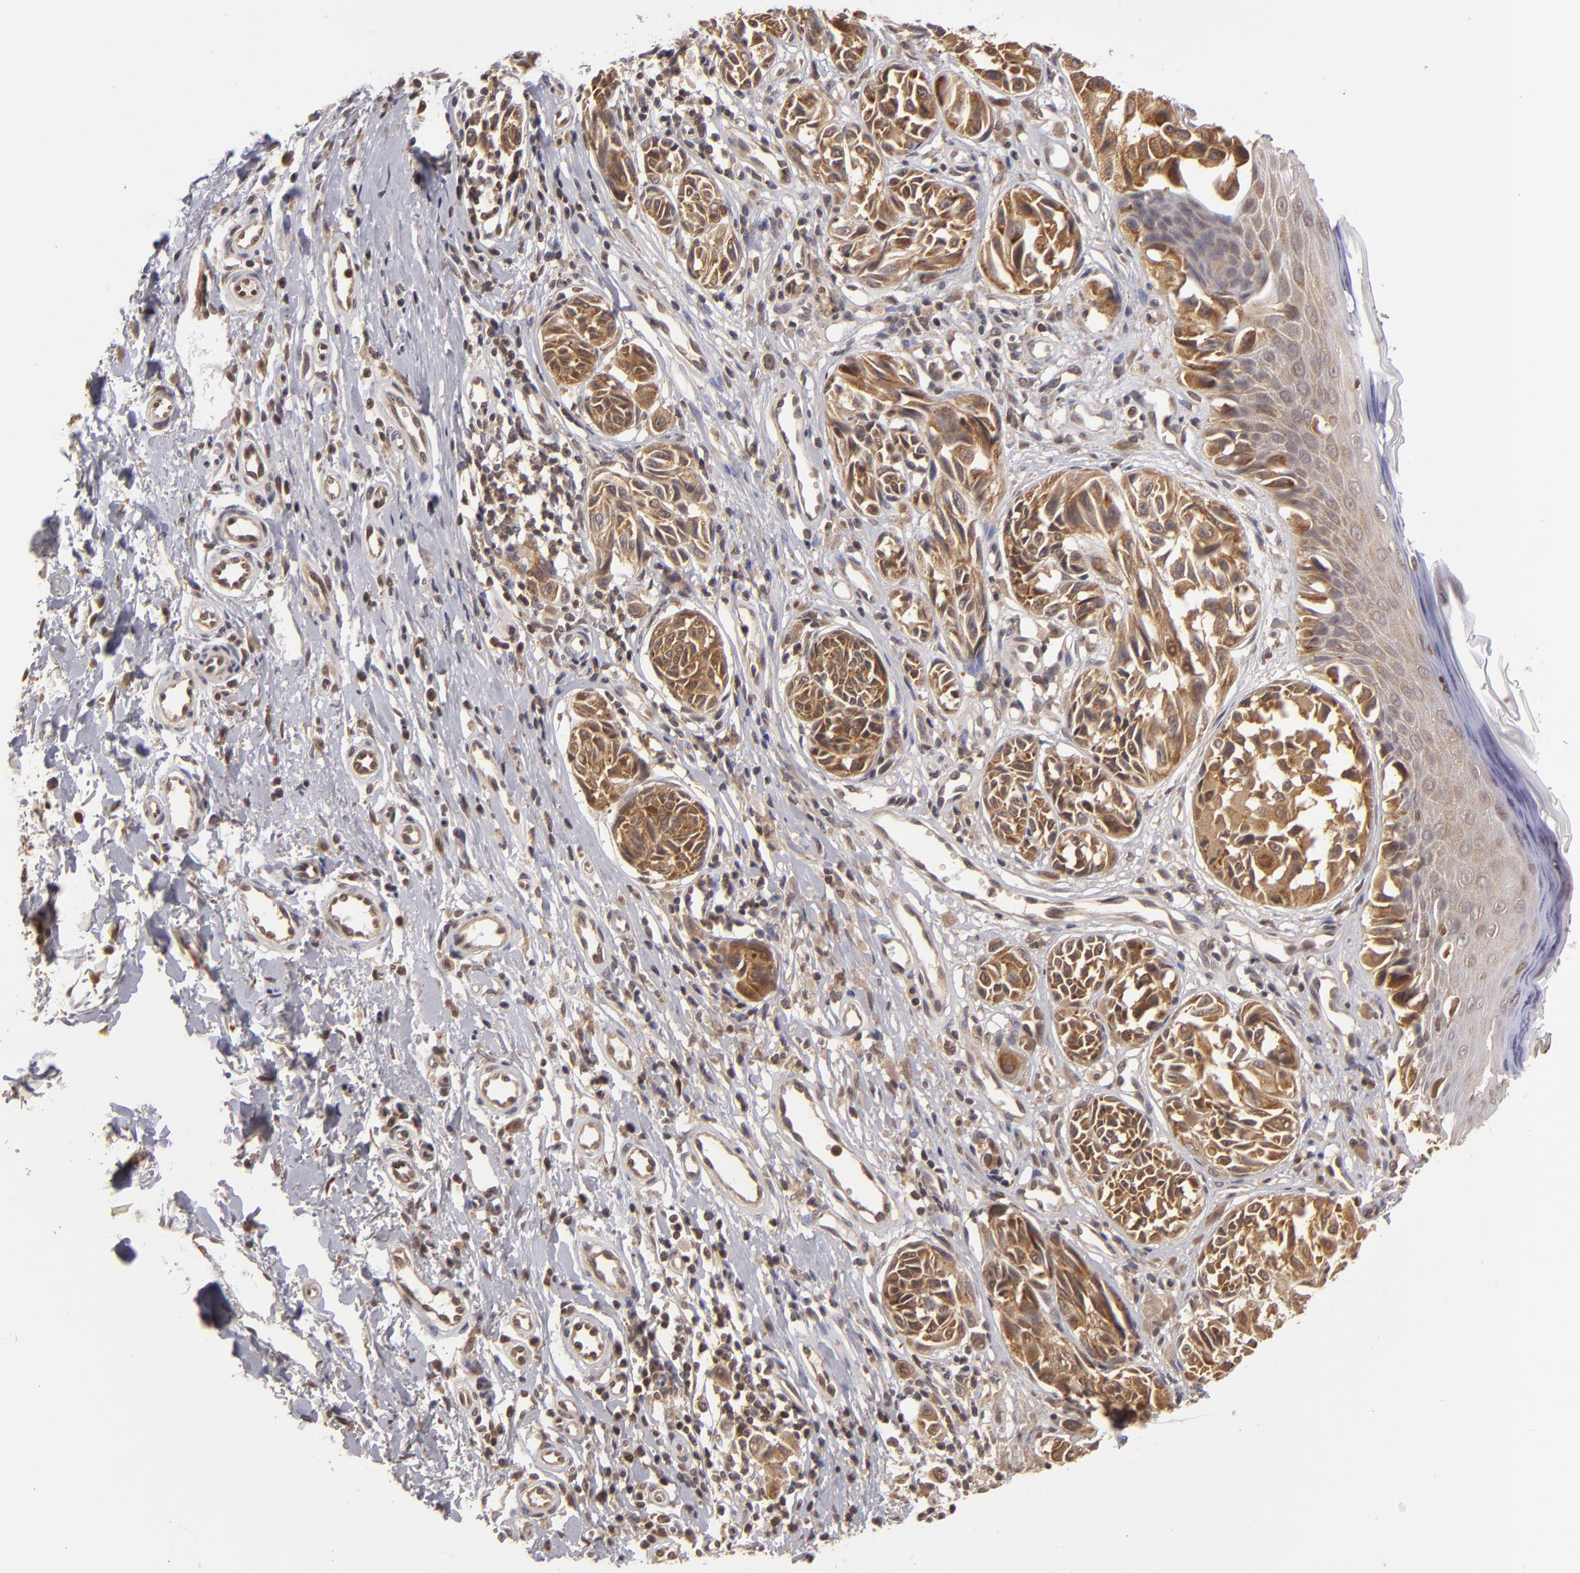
{"staining": {"intensity": "strong", "quantity": ">75%", "location": "cytoplasmic/membranous"}, "tissue": "melanoma", "cell_type": "Tumor cells", "image_type": "cancer", "snomed": [{"axis": "morphology", "description": "Malignant melanoma, NOS"}, {"axis": "topography", "description": "Skin"}], "caption": "Human malignant melanoma stained for a protein (brown) exhibits strong cytoplasmic/membranous positive expression in about >75% of tumor cells.", "gene": "MAPK3", "patient": {"sex": "male", "age": 67}}